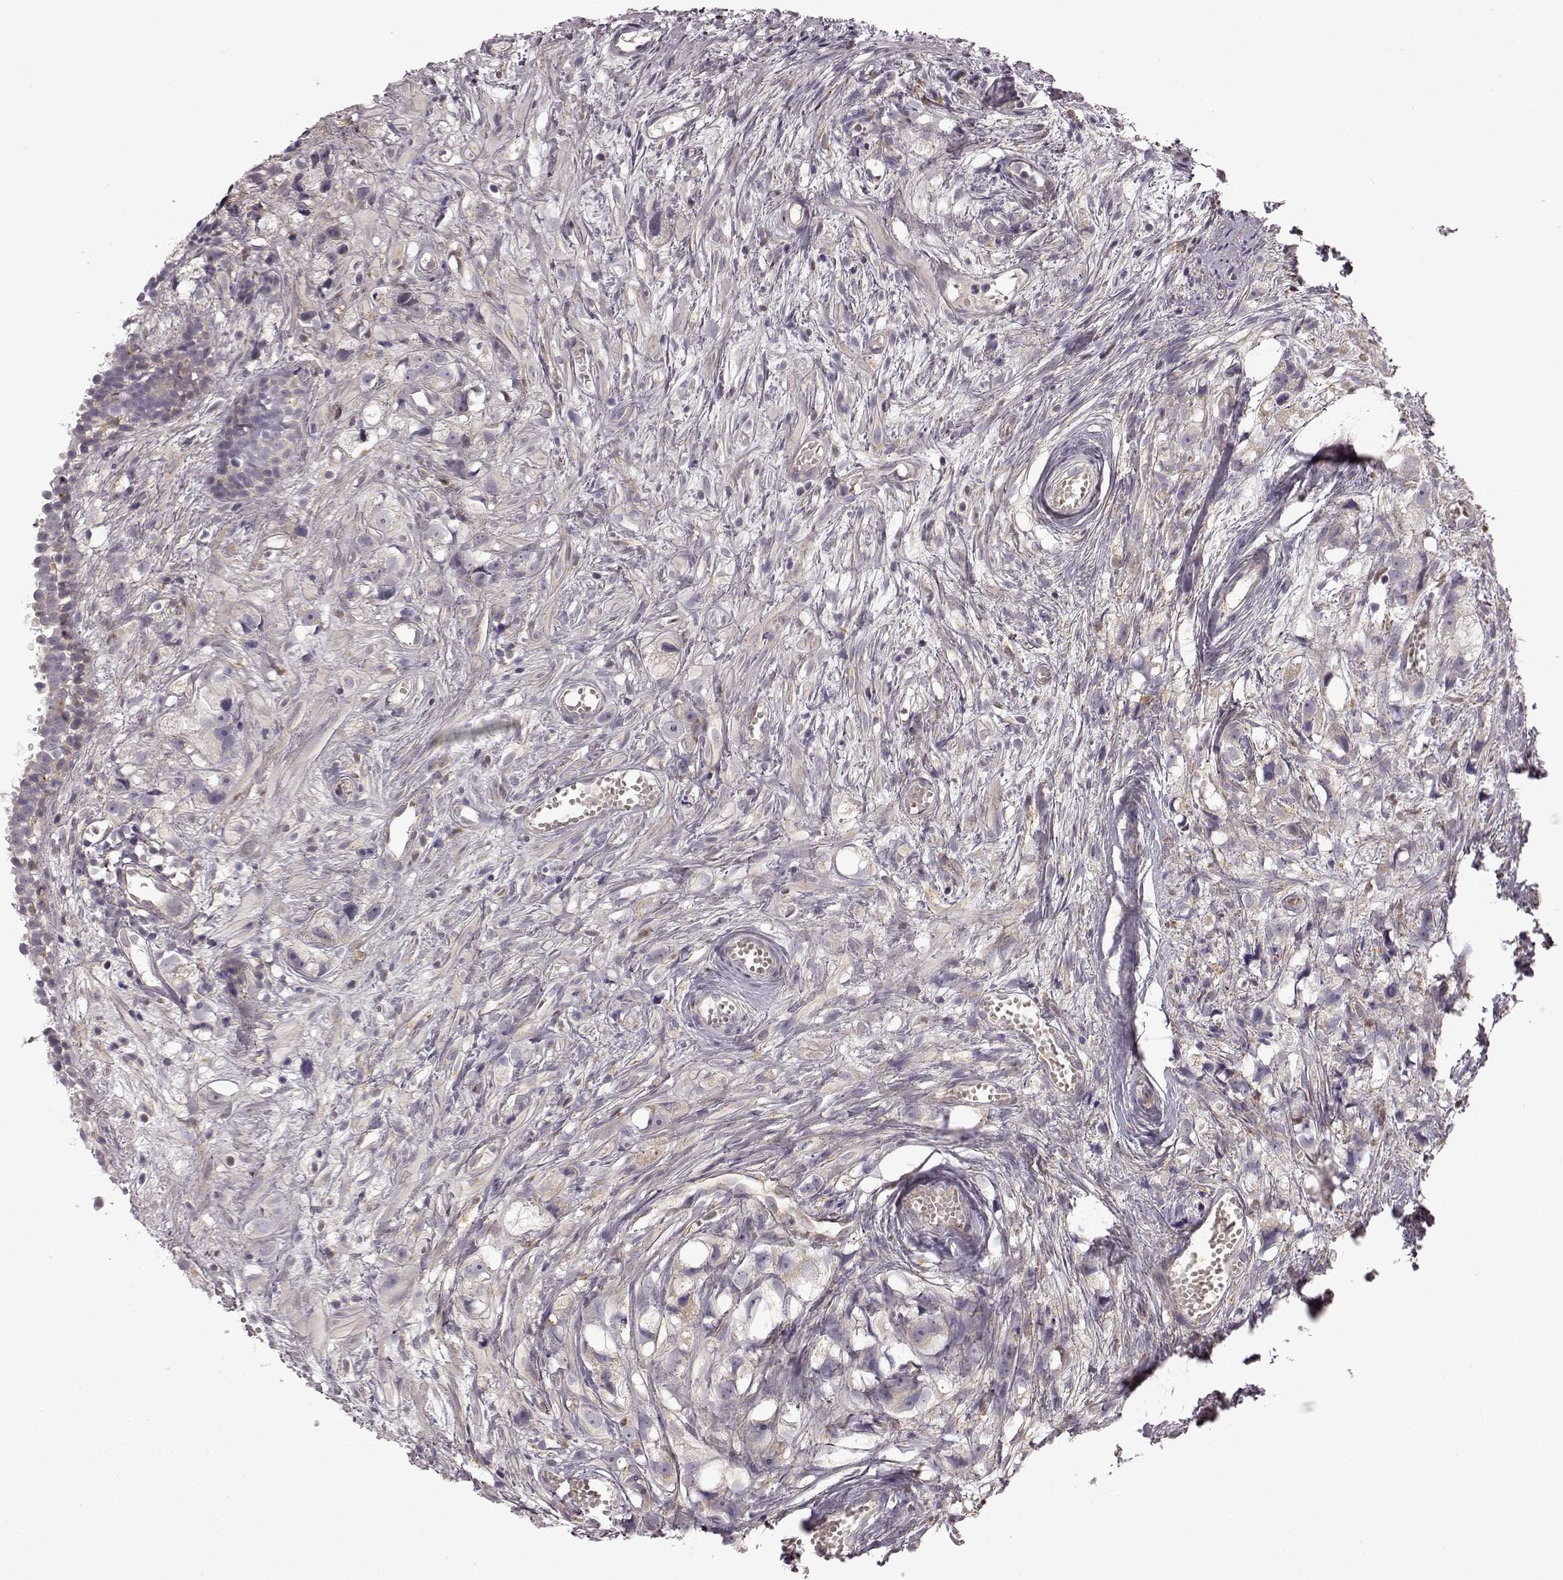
{"staining": {"intensity": "weak", "quantity": "<25%", "location": "cytoplasmic/membranous"}, "tissue": "prostate cancer", "cell_type": "Tumor cells", "image_type": "cancer", "snomed": [{"axis": "morphology", "description": "Adenocarcinoma, High grade"}, {"axis": "topography", "description": "Prostate"}], "caption": "This is an IHC micrograph of human prostate adenocarcinoma (high-grade). There is no positivity in tumor cells.", "gene": "B3GNT6", "patient": {"sex": "male", "age": 75}}